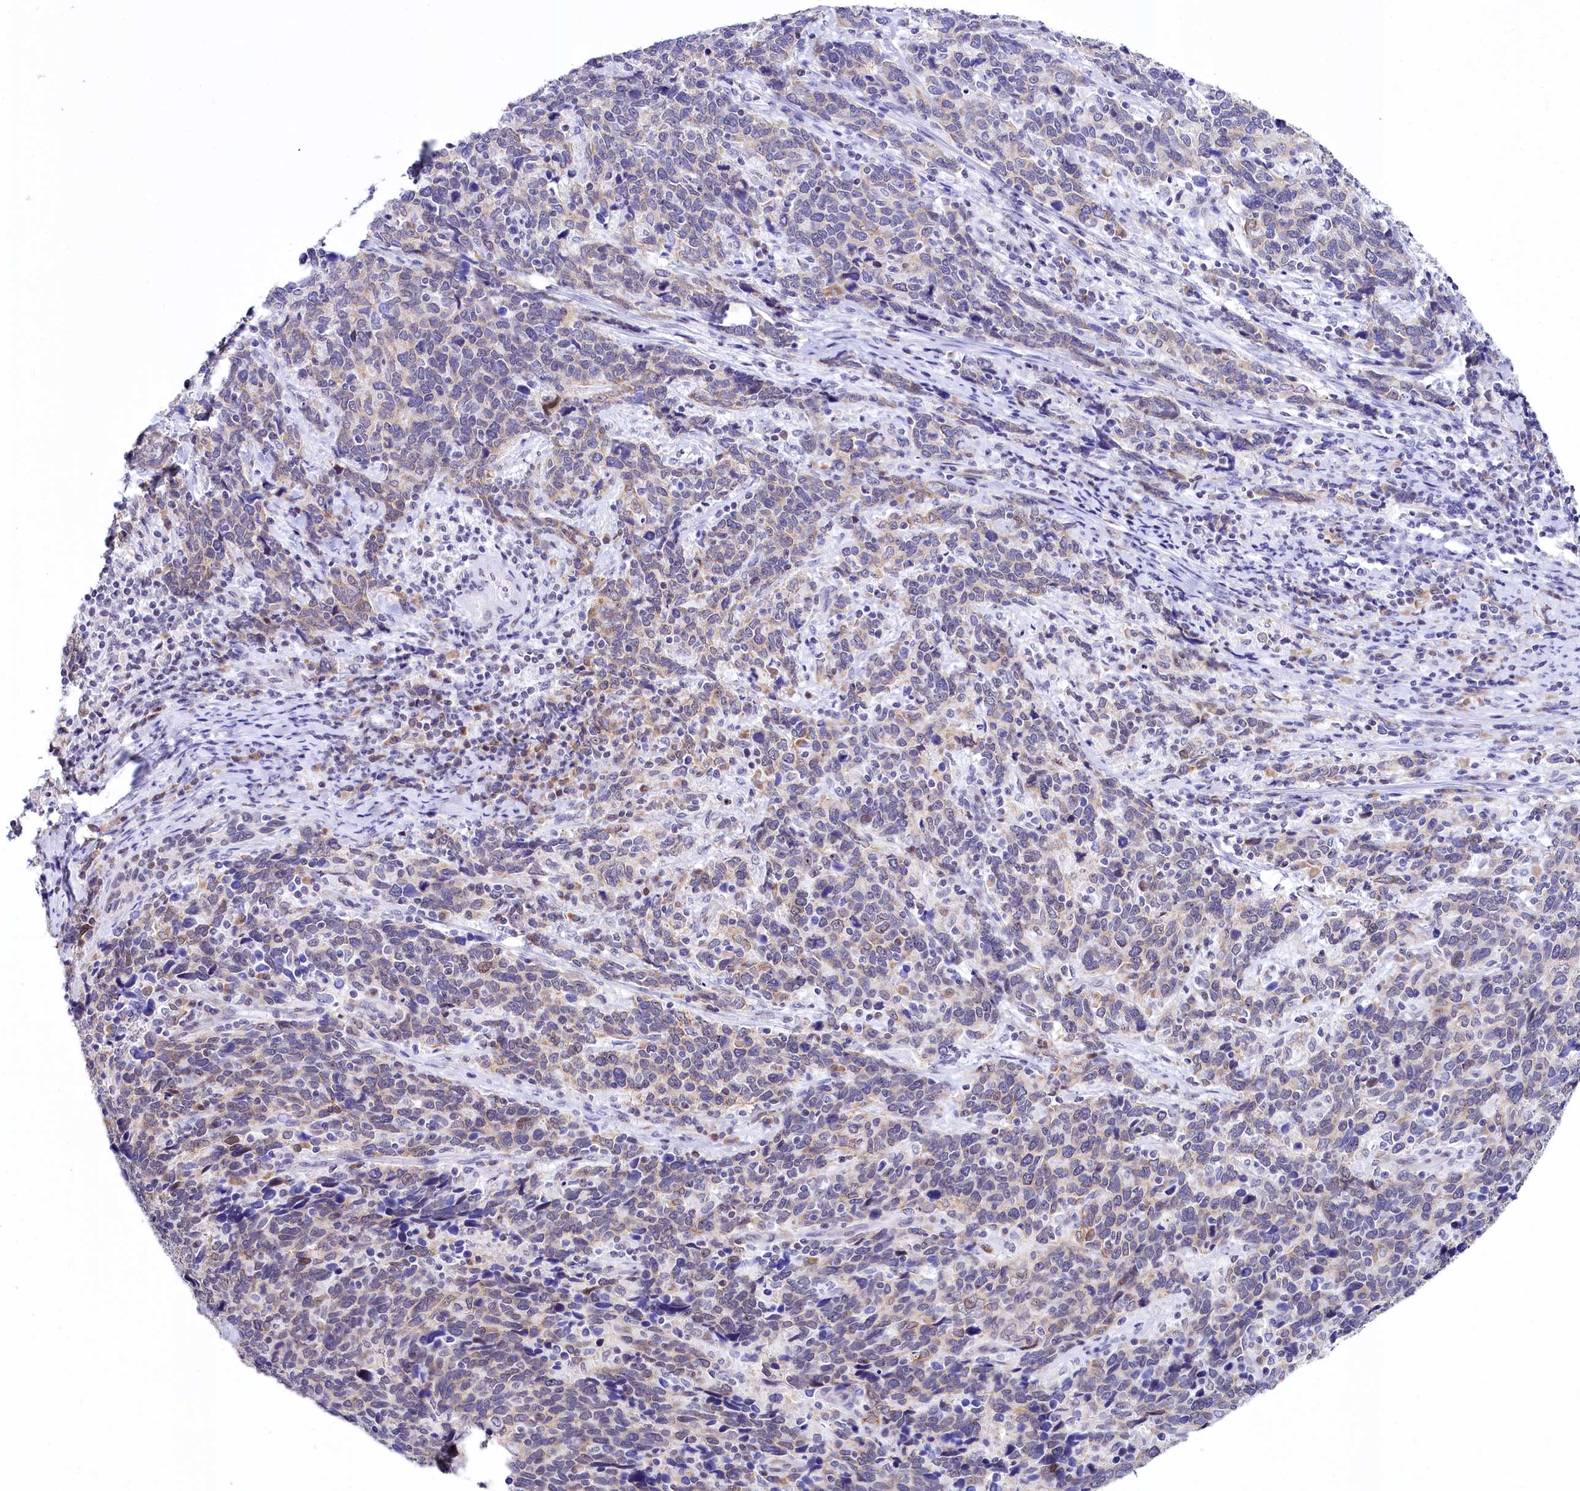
{"staining": {"intensity": "weak", "quantity": ">75%", "location": "cytoplasmic/membranous"}, "tissue": "cervical cancer", "cell_type": "Tumor cells", "image_type": "cancer", "snomed": [{"axis": "morphology", "description": "Squamous cell carcinoma, NOS"}, {"axis": "topography", "description": "Cervix"}], "caption": "Tumor cells exhibit low levels of weak cytoplasmic/membranous staining in about >75% of cells in squamous cell carcinoma (cervical).", "gene": "SPATS2", "patient": {"sex": "female", "age": 41}}